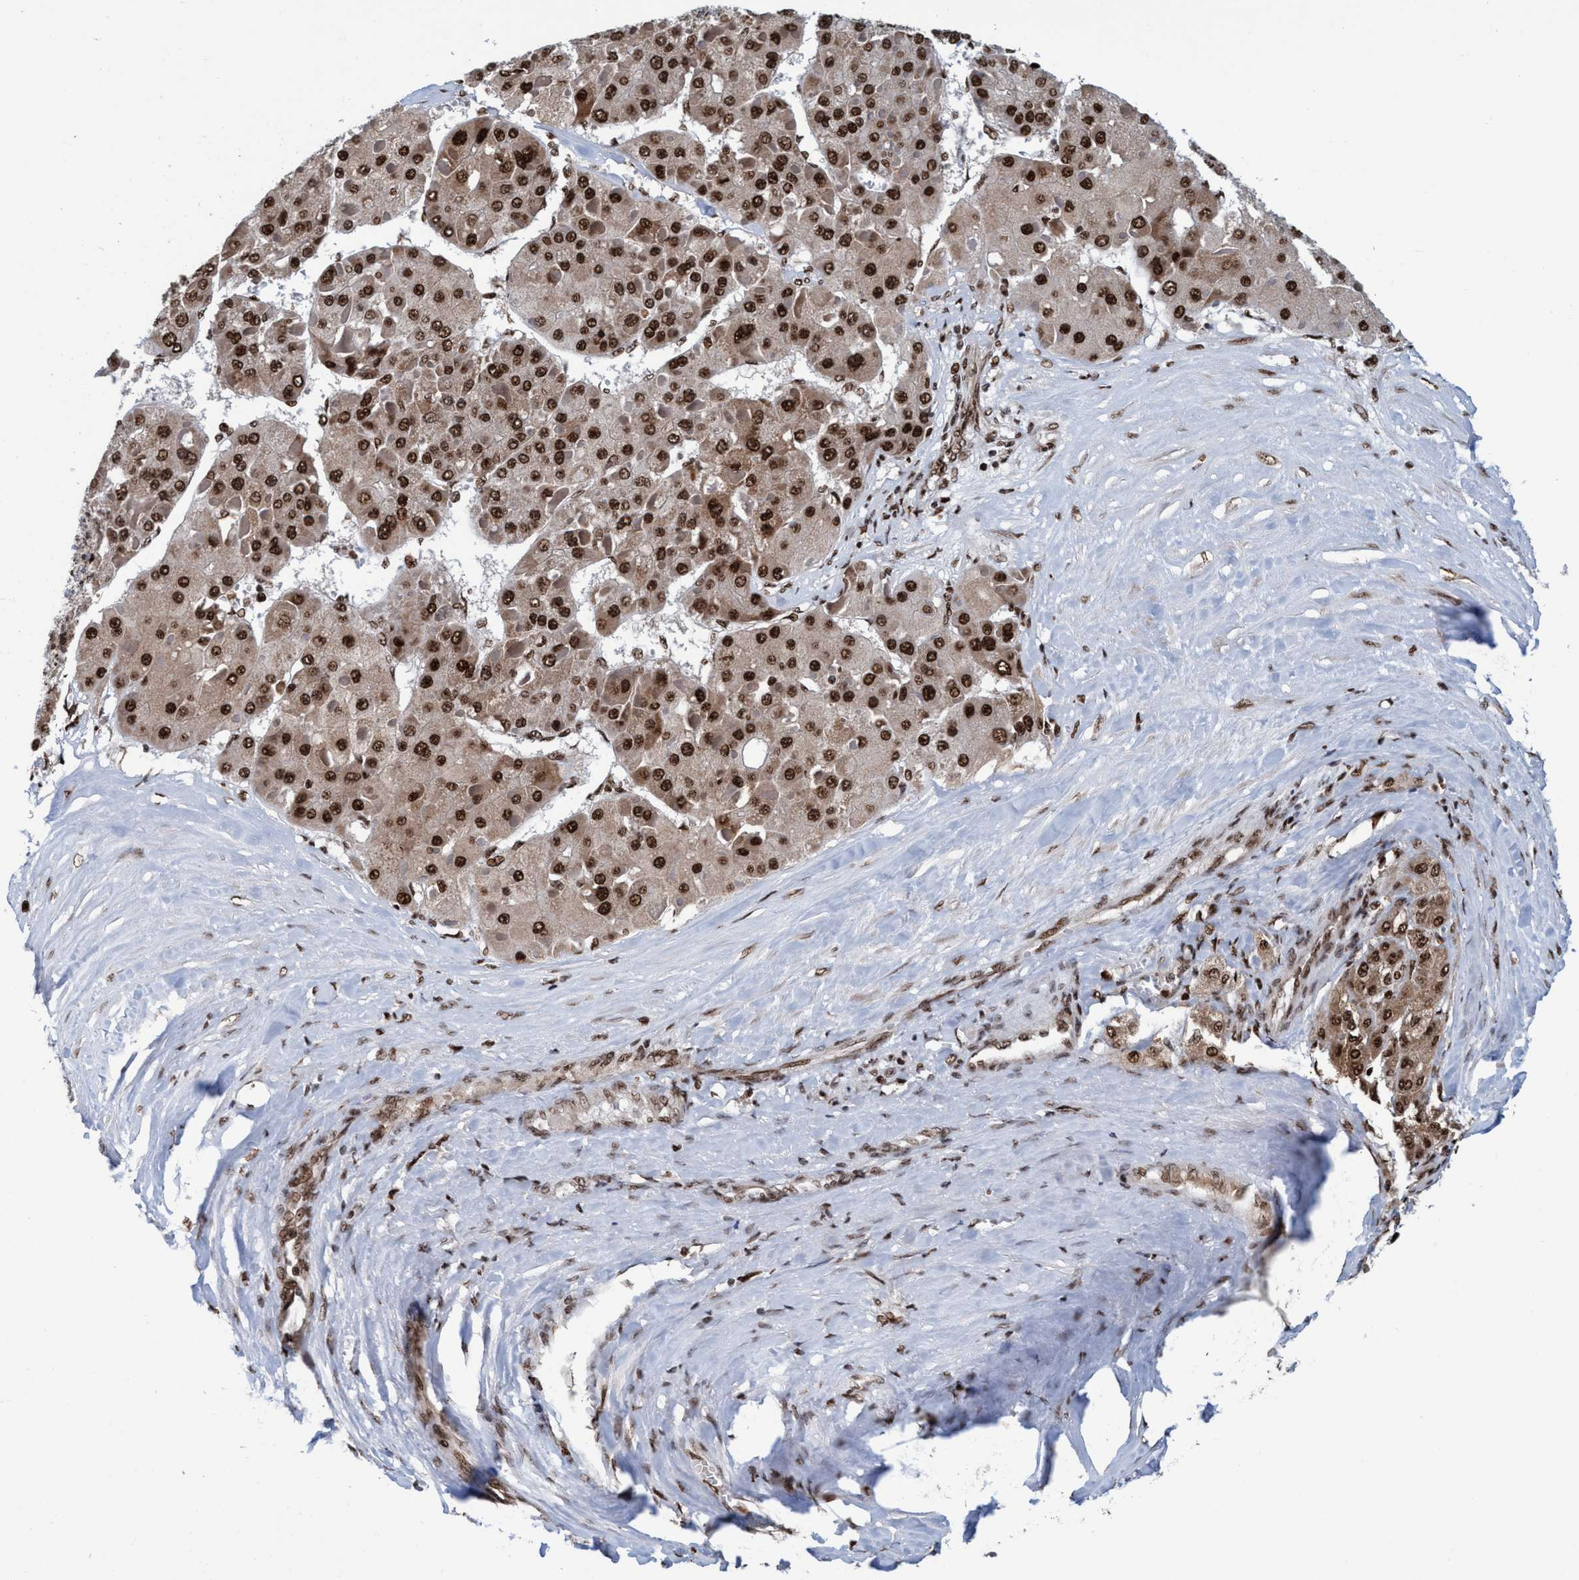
{"staining": {"intensity": "strong", "quantity": ">75%", "location": "nuclear"}, "tissue": "liver cancer", "cell_type": "Tumor cells", "image_type": "cancer", "snomed": [{"axis": "morphology", "description": "Carcinoma, Hepatocellular, NOS"}, {"axis": "topography", "description": "Liver"}], "caption": "Liver cancer stained with DAB (3,3'-diaminobenzidine) immunohistochemistry (IHC) shows high levels of strong nuclear expression in about >75% of tumor cells.", "gene": "TOPBP1", "patient": {"sex": "female", "age": 73}}